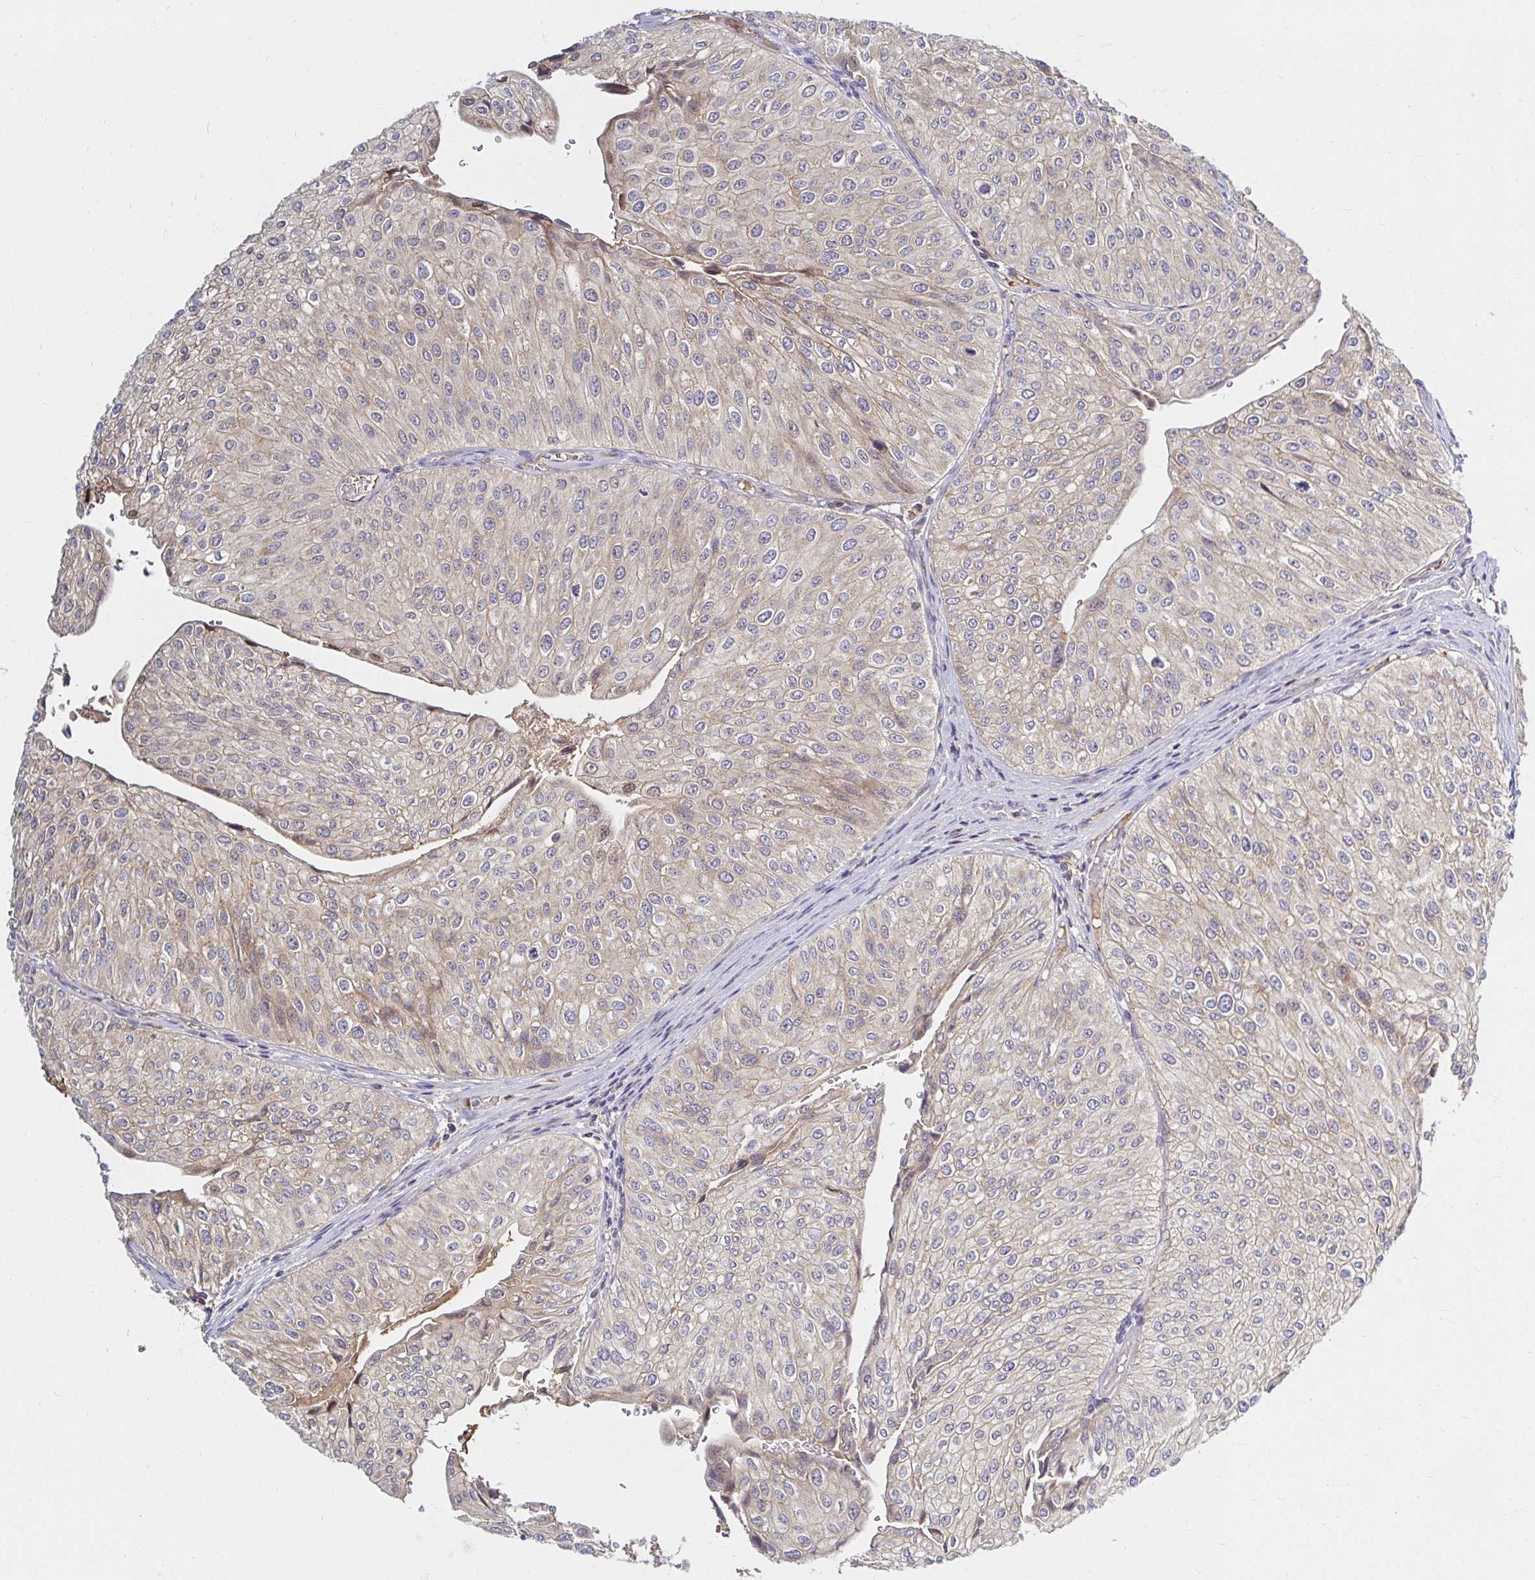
{"staining": {"intensity": "weak", "quantity": "25%-75%", "location": "cytoplasmic/membranous"}, "tissue": "urothelial cancer", "cell_type": "Tumor cells", "image_type": "cancer", "snomed": [{"axis": "morphology", "description": "Urothelial carcinoma, NOS"}, {"axis": "topography", "description": "Urinary bladder"}], "caption": "Human urothelial cancer stained for a protein (brown) displays weak cytoplasmic/membranous positive positivity in about 25%-75% of tumor cells.", "gene": "ARHGEF37", "patient": {"sex": "male", "age": 67}}